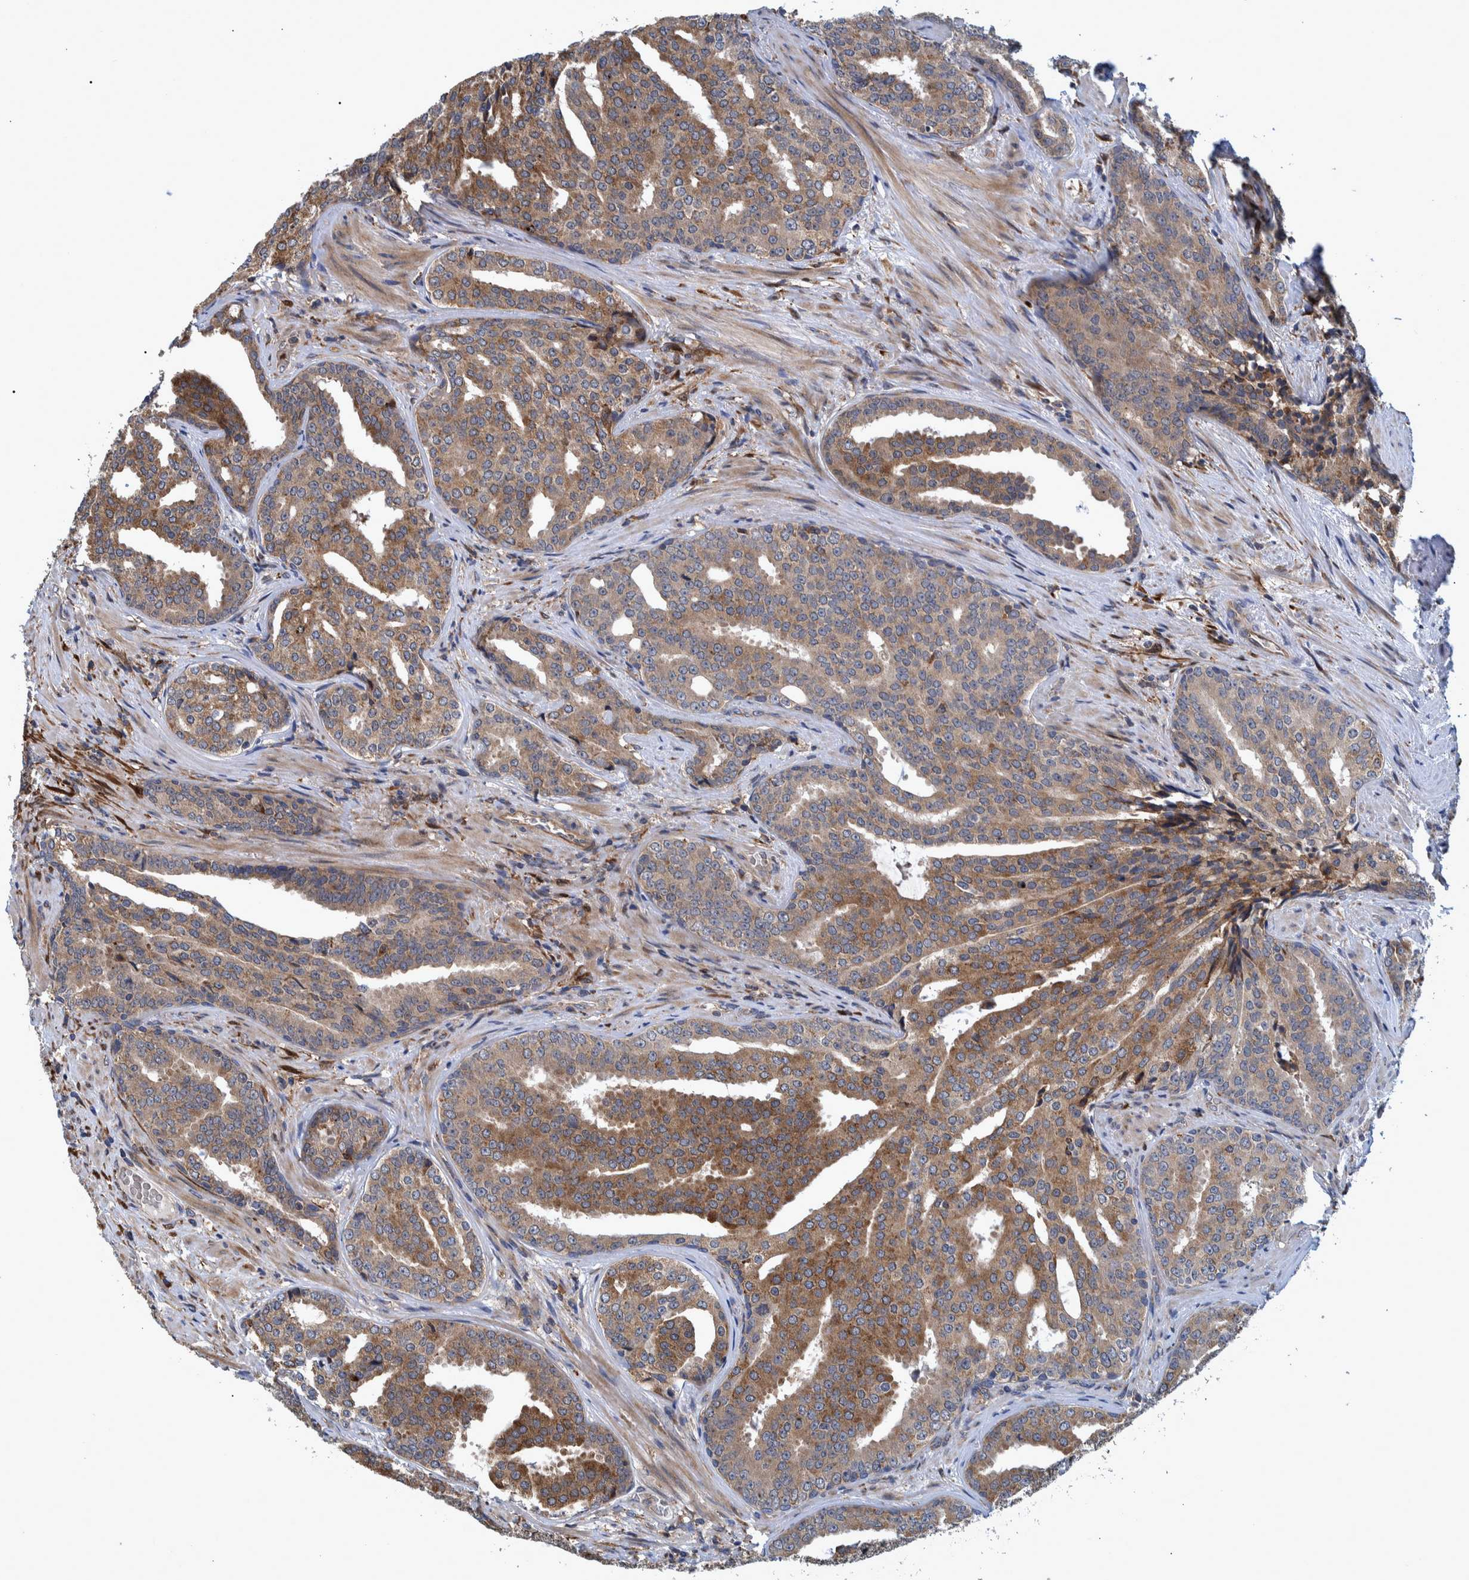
{"staining": {"intensity": "moderate", "quantity": ">75%", "location": "cytoplasmic/membranous"}, "tissue": "prostate cancer", "cell_type": "Tumor cells", "image_type": "cancer", "snomed": [{"axis": "morphology", "description": "Adenocarcinoma, High grade"}, {"axis": "topography", "description": "Prostate"}], "caption": "There is medium levels of moderate cytoplasmic/membranous staining in tumor cells of high-grade adenocarcinoma (prostate), as demonstrated by immunohistochemical staining (brown color).", "gene": "SPAG5", "patient": {"sex": "male", "age": 71}}